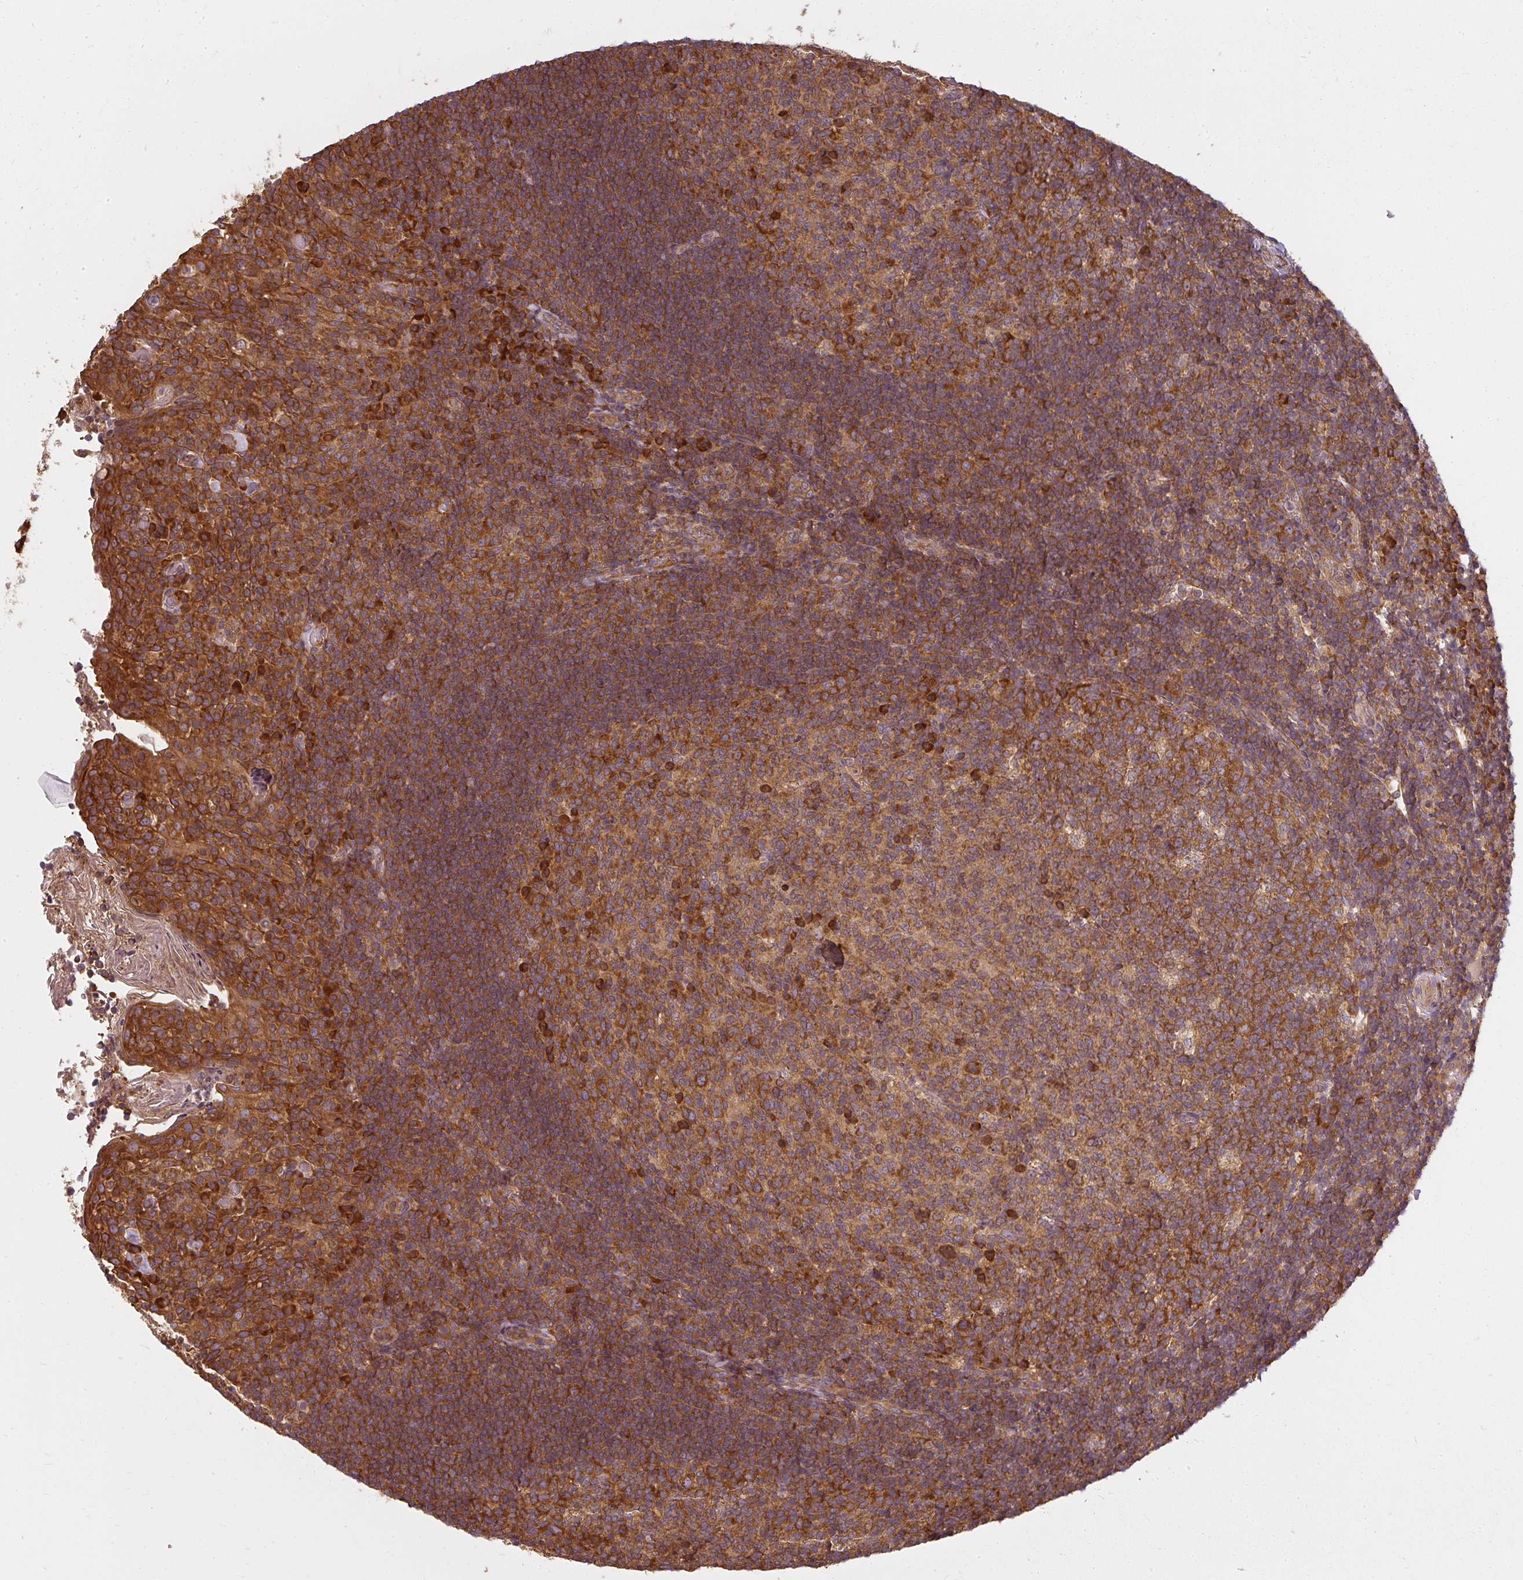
{"staining": {"intensity": "strong", "quantity": ">75%", "location": "cytoplasmic/membranous"}, "tissue": "tonsil", "cell_type": "Germinal center cells", "image_type": "normal", "snomed": [{"axis": "morphology", "description": "Normal tissue, NOS"}, {"axis": "topography", "description": "Tonsil"}], "caption": "This image shows immunohistochemistry staining of normal human tonsil, with high strong cytoplasmic/membranous expression in approximately >75% of germinal center cells.", "gene": "RPL24", "patient": {"sex": "female", "age": 10}}